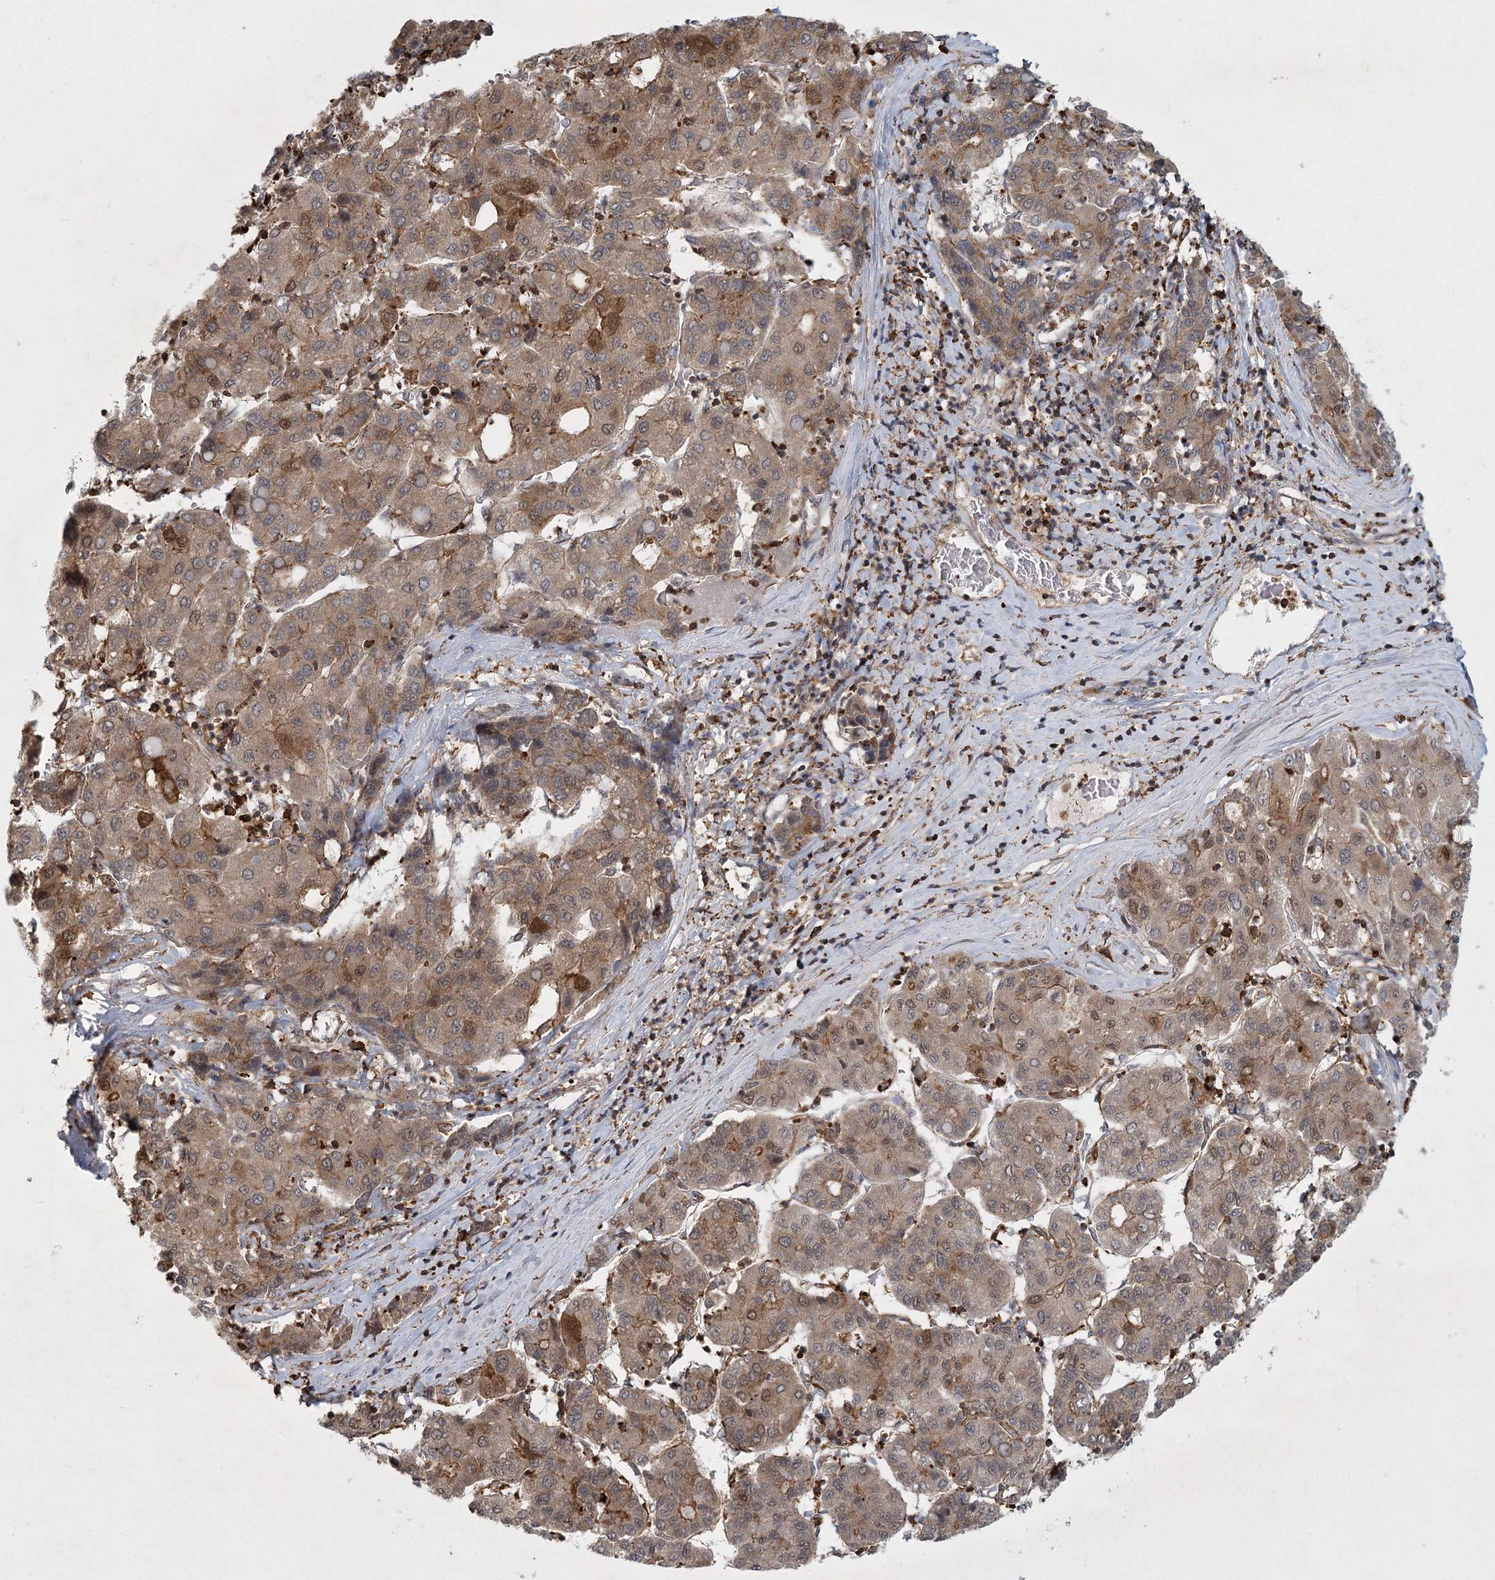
{"staining": {"intensity": "moderate", "quantity": ">75%", "location": "cytoplasmic/membranous"}, "tissue": "liver cancer", "cell_type": "Tumor cells", "image_type": "cancer", "snomed": [{"axis": "morphology", "description": "Carcinoma, Hepatocellular, NOS"}, {"axis": "topography", "description": "Liver"}], "caption": "There is medium levels of moderate cytoplasmic/membranous staining in tumor cells of liver cancer (hepatocellular carcinoma), as demonstrated by immunohistochemical staining (brown color).", "gene": "MEPE", "patient": {"sex": "male", "age": 65}}